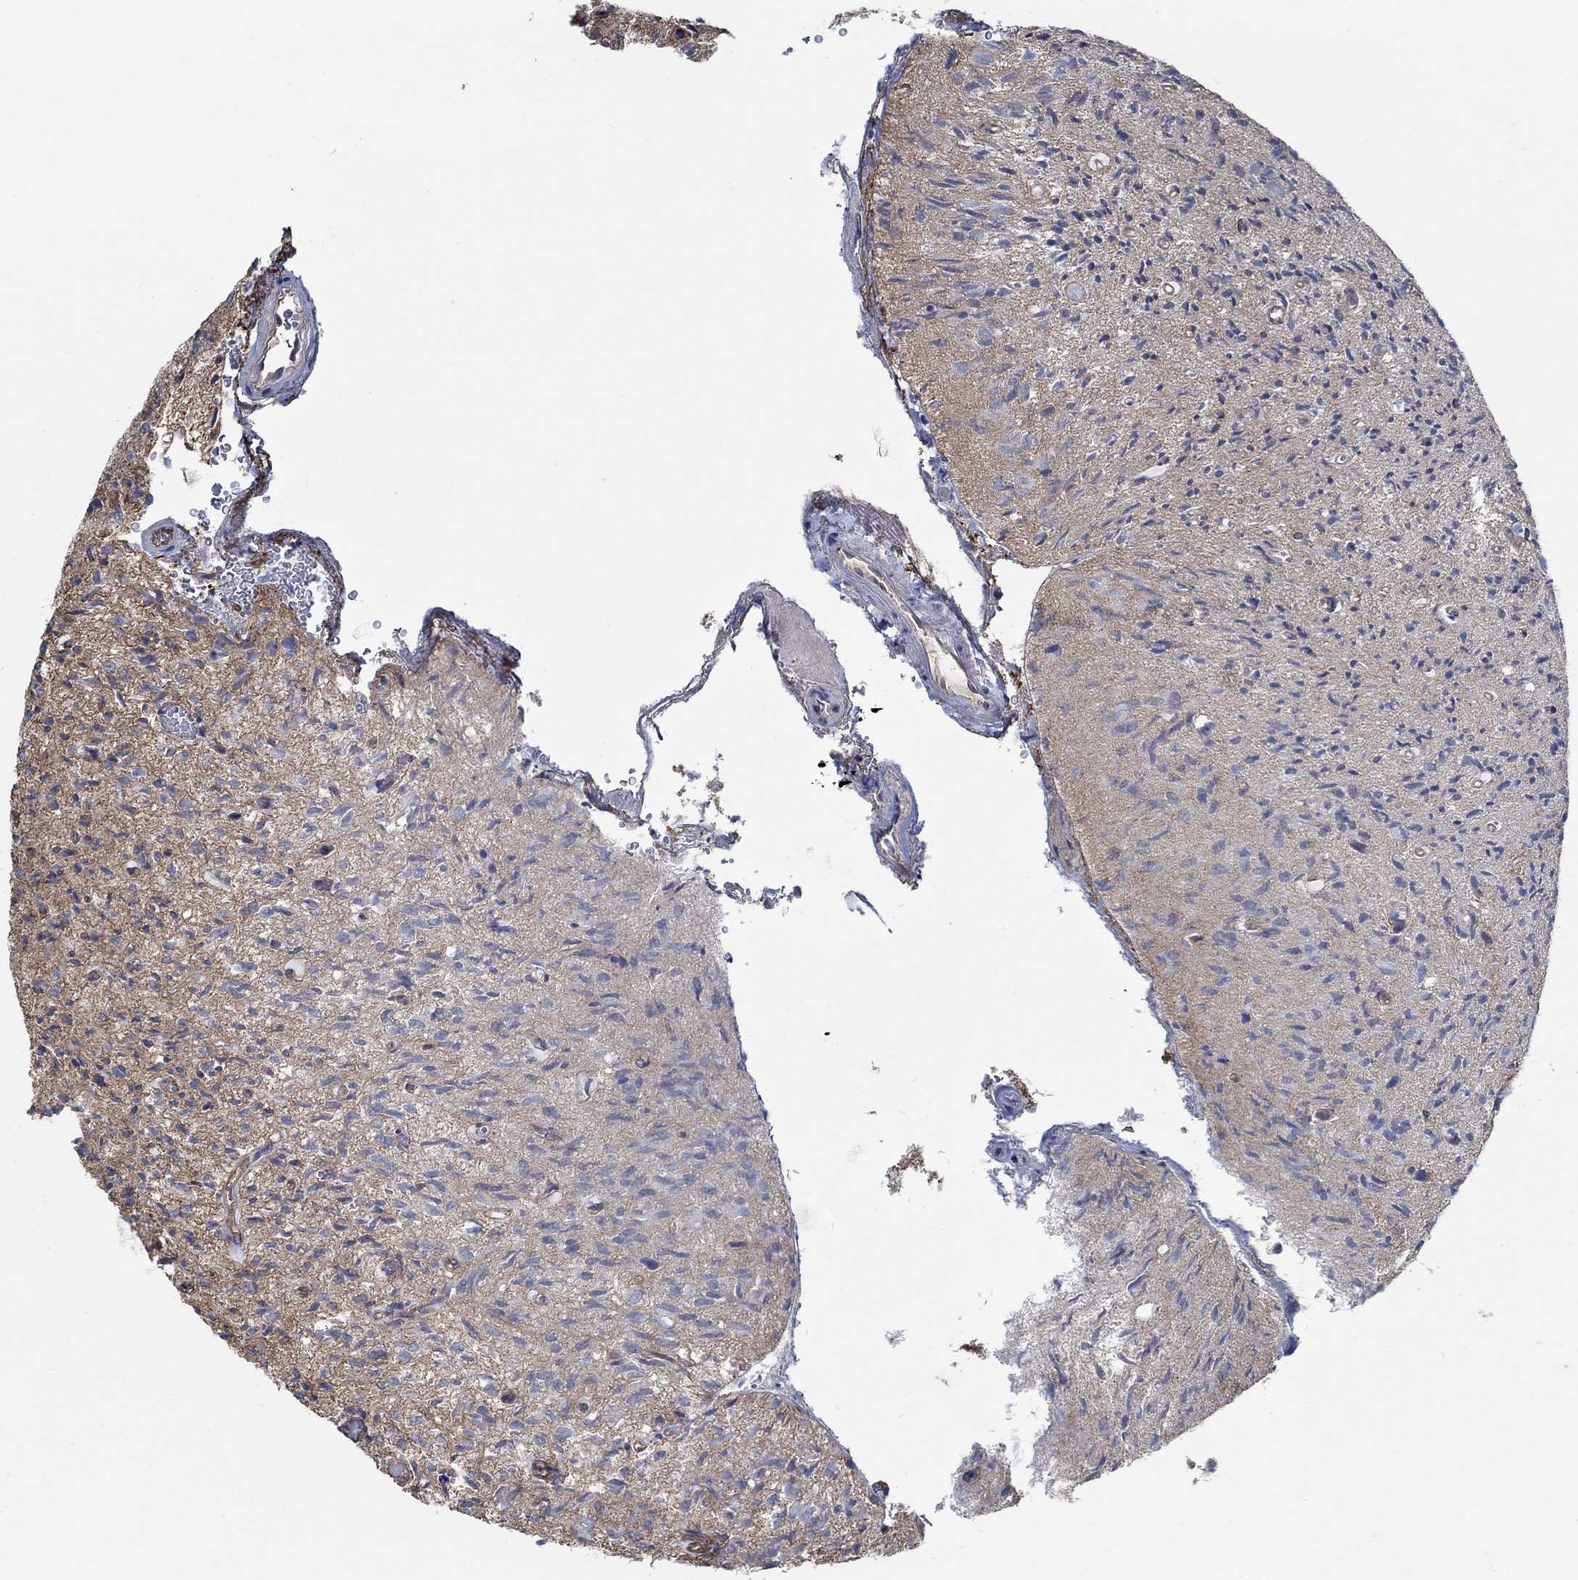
{"staining": {"intensity": "negative", "quantity": "none", "location": "none"}, "tissue": "glioma", "cell_type": "Tumor cells", "image_type": "cancer", "snomed": [{"axis": "morphology", "description": "Glioma, malignant, High grade"}, {"axis": "topography", "description": "Brain"}], "caption": "Immunohistochemistry photomicrograph of neoplastic tissue: human glioma stained with DAB (3,3'-diaminobenzidine) demonstrates no significant protein staining in tumor cells.", "gene": "TMEM198", "patient": {"sex": "male", "age": 64}}